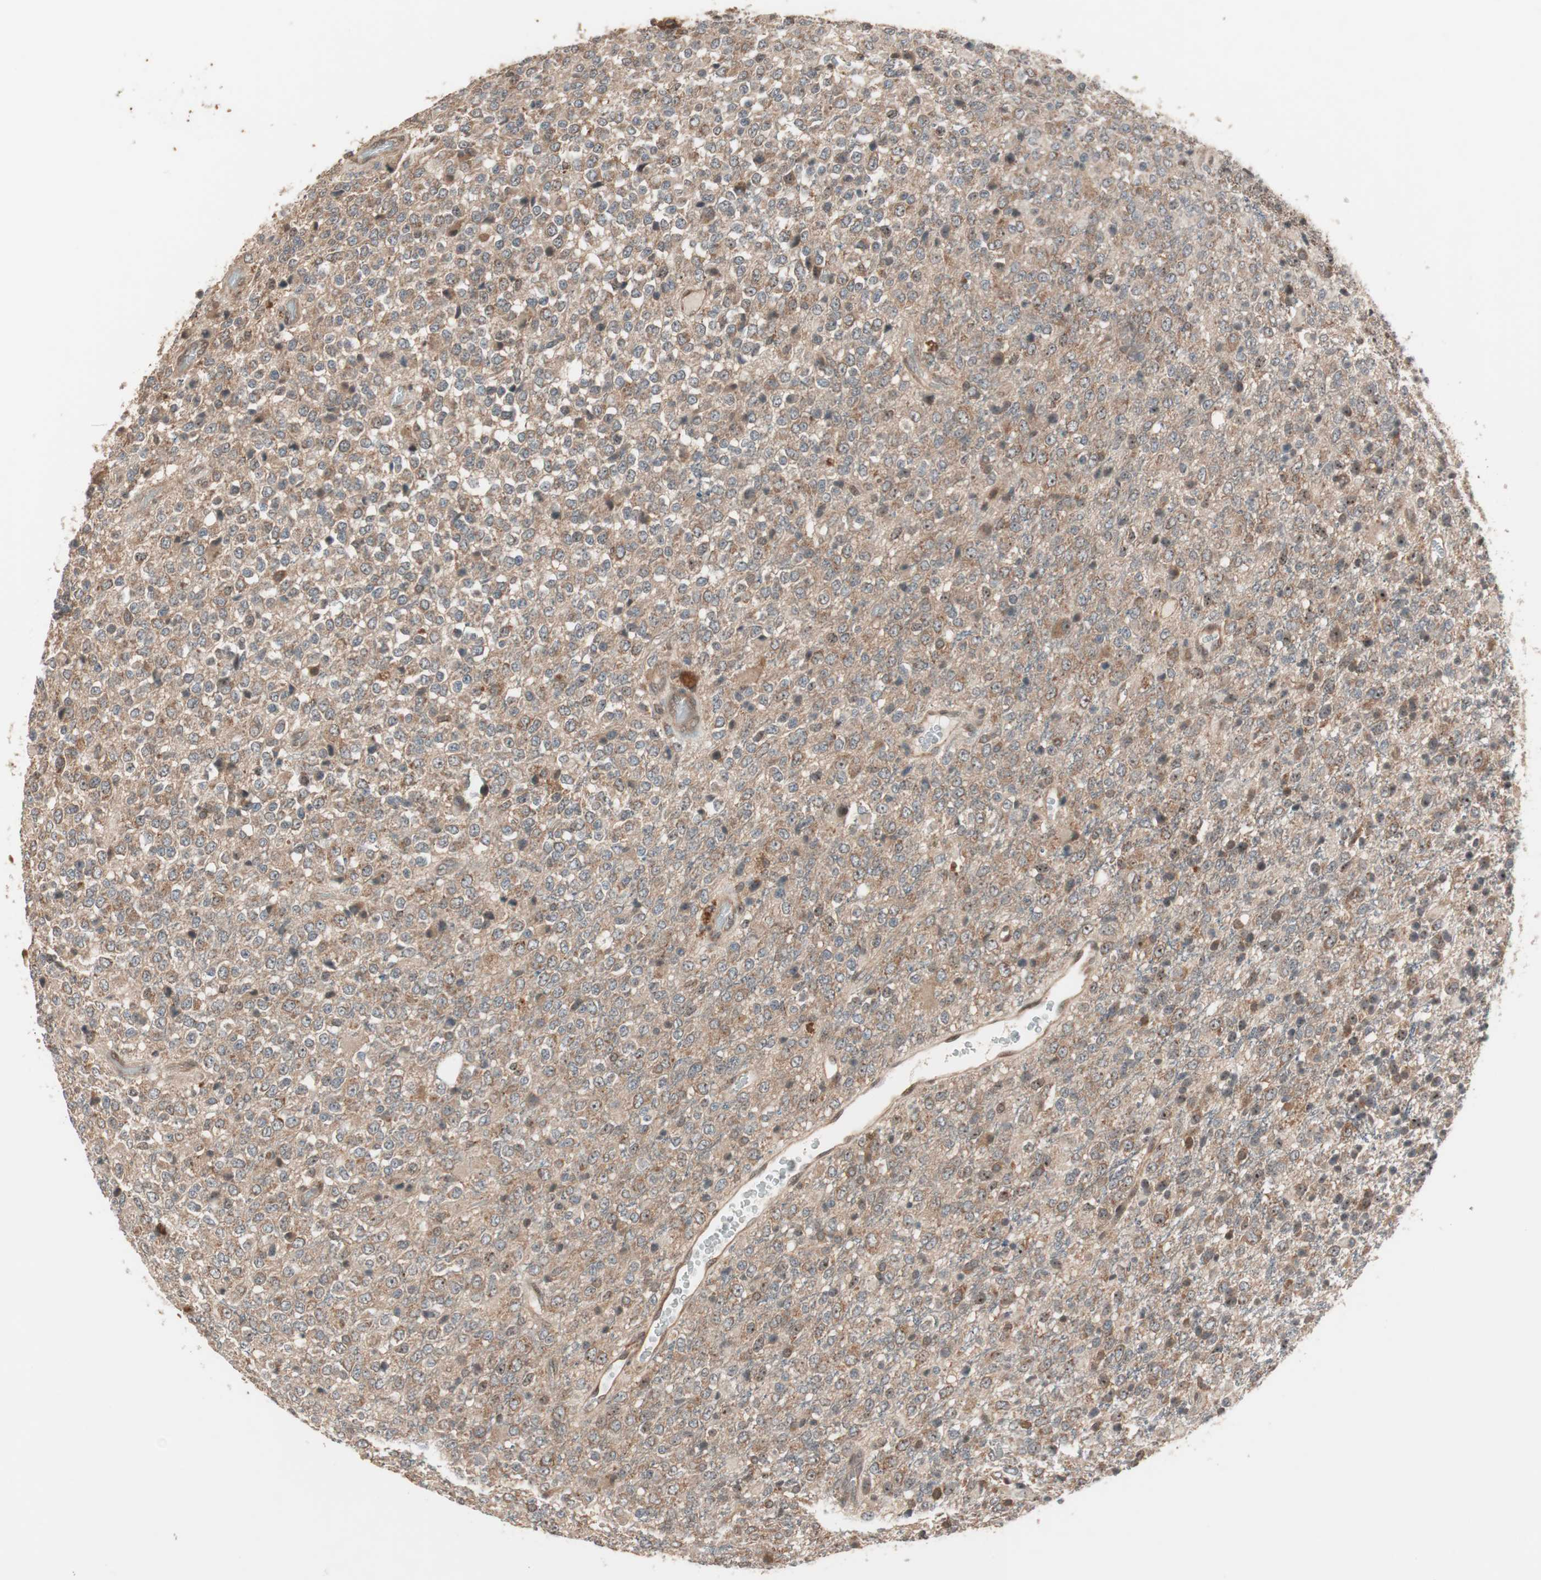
{"staining": {"intensity": "moderate", "quantity": ">75%", "location": "cytoplasmic/membranous"}, "tissue": "glioma", "cell_type": "Tumor cells", "image_type": "cancer", "snomed": [{"axis": "morphology", "description": "Glioma, malignant, High grade"}, {"axis": "topography", "description": "pancreas cauda"}], "caption": "Immunohistochemical staining of glioma reveals moderate cytoplasmic/membranous protein expression in about >75% of tumor cells. The staining is performed using DAB (3,3'-diaminobenzidine) brown chromogen to label protein expression. The nuclei are counter-stained blue using hematoxylin.", "gene": "FBXO5", "patient": {"sex": "male", "age": 60}}